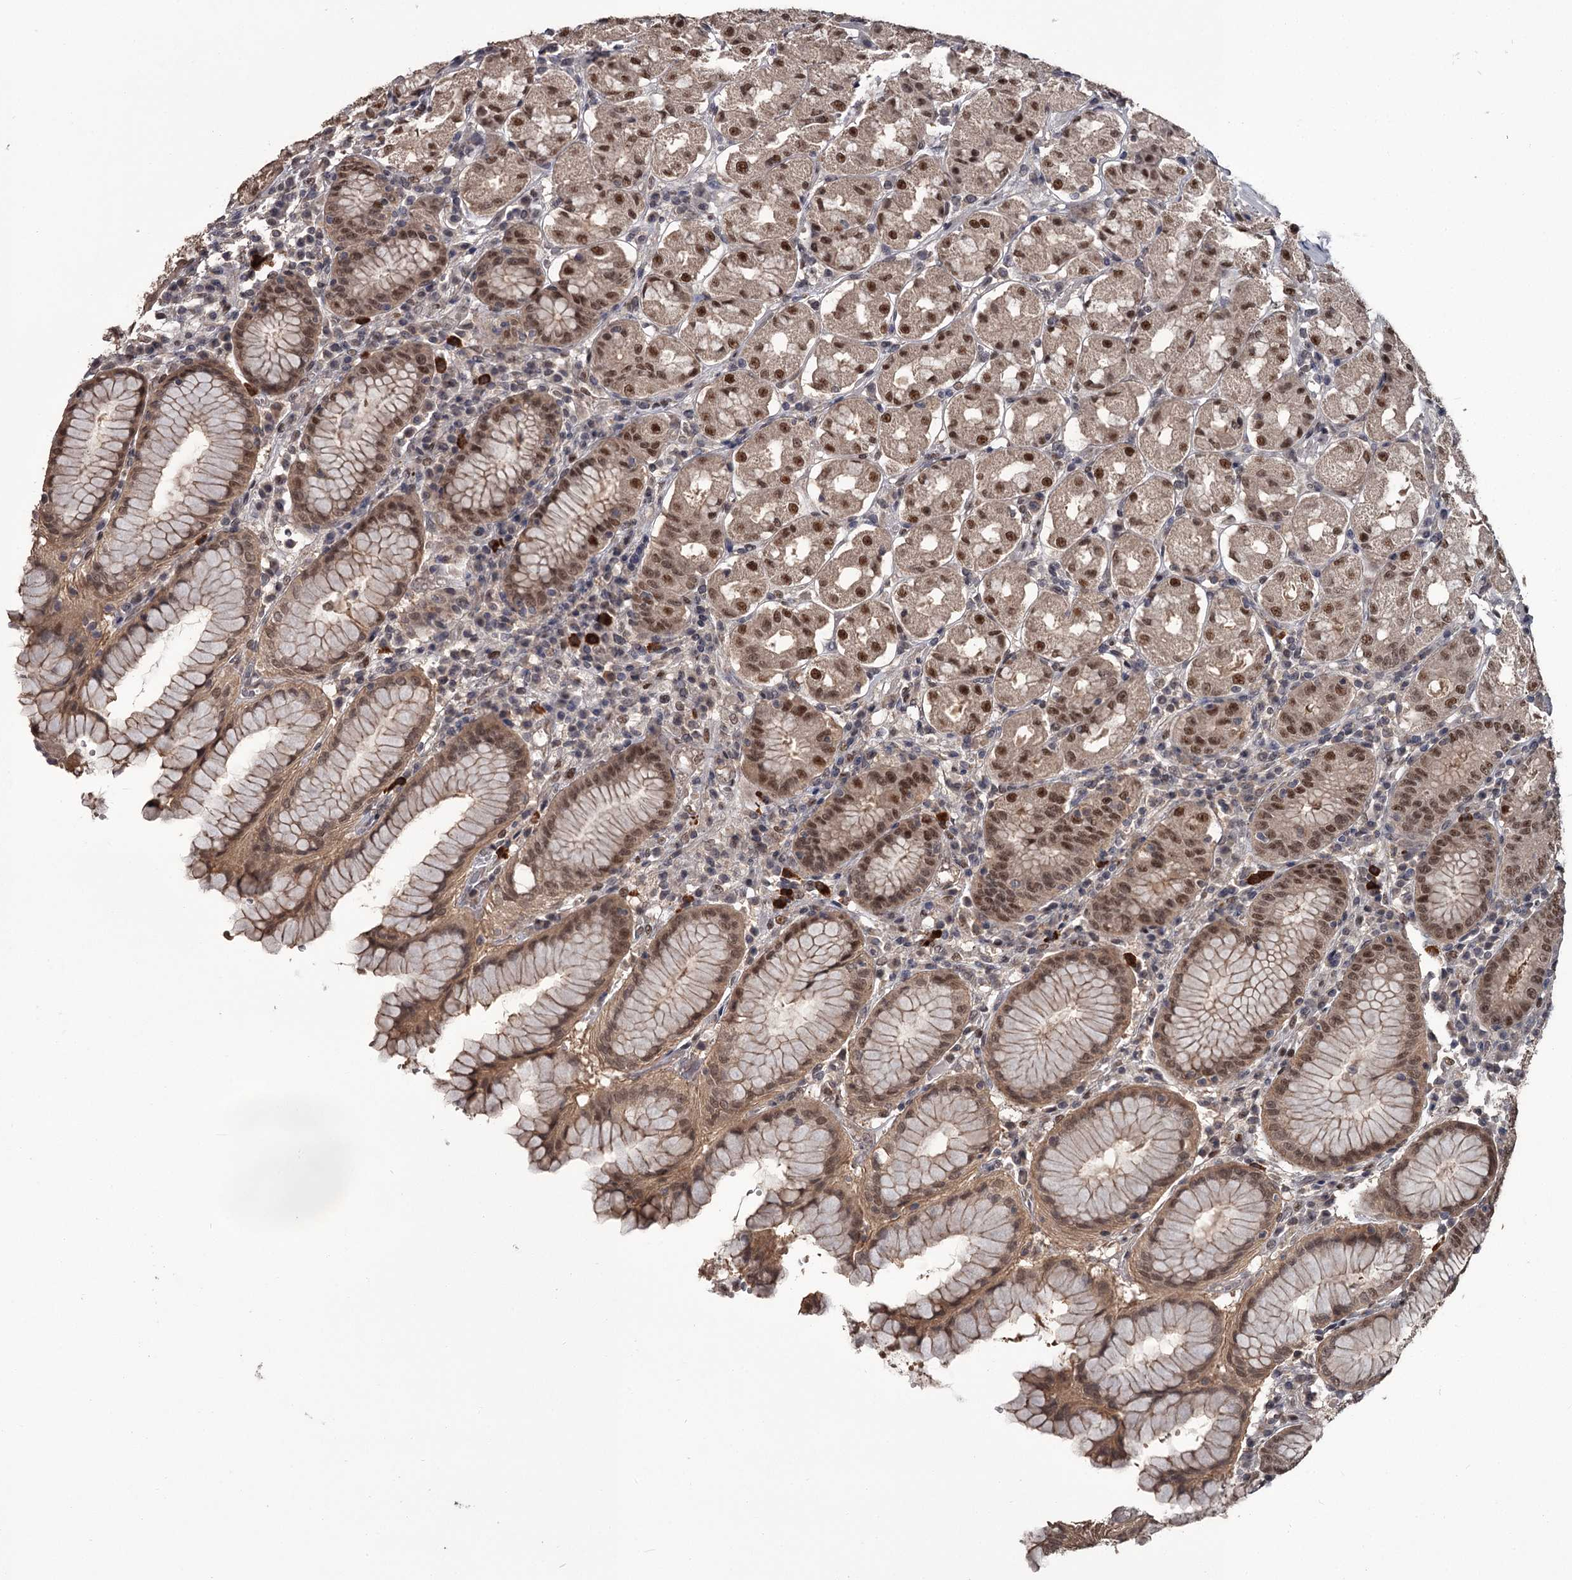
{"staining": {"intensity": "moderate", "quantity": ">75%", "location": "cytoplasmic/membranous,nuclear"}, "tissue": "stomach", "cell_type": "Glandular cells", "image_type": "normal", "snomed": [{"axis": "morphology", "description": "Normal tissue, NOS"}, {"axis": "topography", "description": "Stomach"}, {"axis": "topography", "description": "Stomach, lower"}], "caption": "IHC (DAB (3,3'-diaminobenzidine)) staining of benign human stomach demonstrates moderate cytoplasmic/membranous,nuclear protein positivity in about >75% of glandular cells. (DAB (3,3'-diaminobenzidine) IHC with brightfield microscopy, high magnification).", "gene": "PRPF40B", "patient": {"sex": "female", "age": 56}}